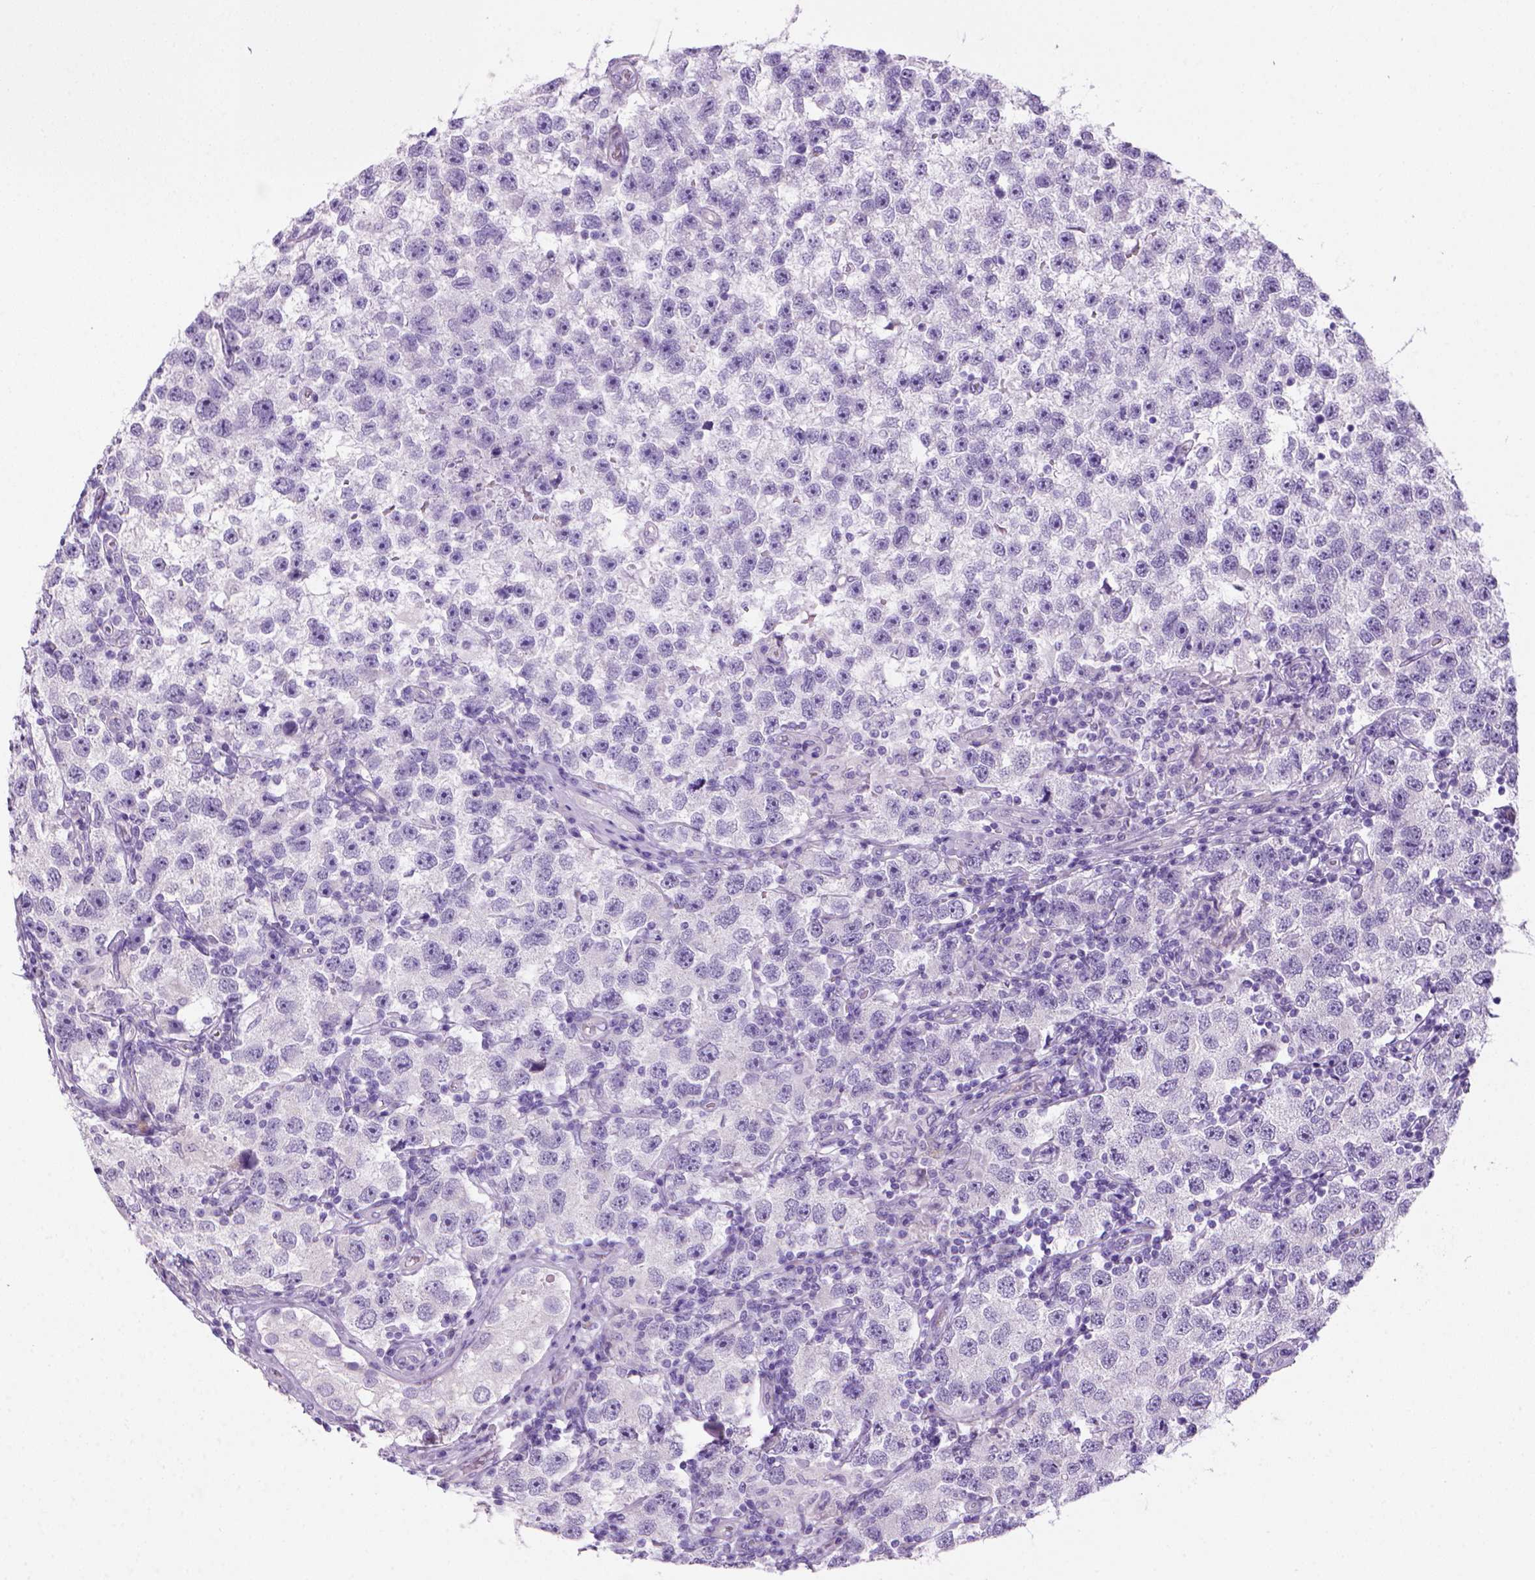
{"staining": {"intensity": "negative", "quantity": "none", "location": "none"}, "tissue": "testis cancer", "cell_type": "Tumor cells", "image_type": "cancer", "snomed": [{"axis": "morphology", "description": "Seminoma, NOS"}, {"axis": "topography", "description": "Testis"}], "caption": "Tumor cells show no significant protein staining in testis cancer (seminoma).", "gene": "ARHGEF33", "patient": {"sex": "male", "age": 26}}